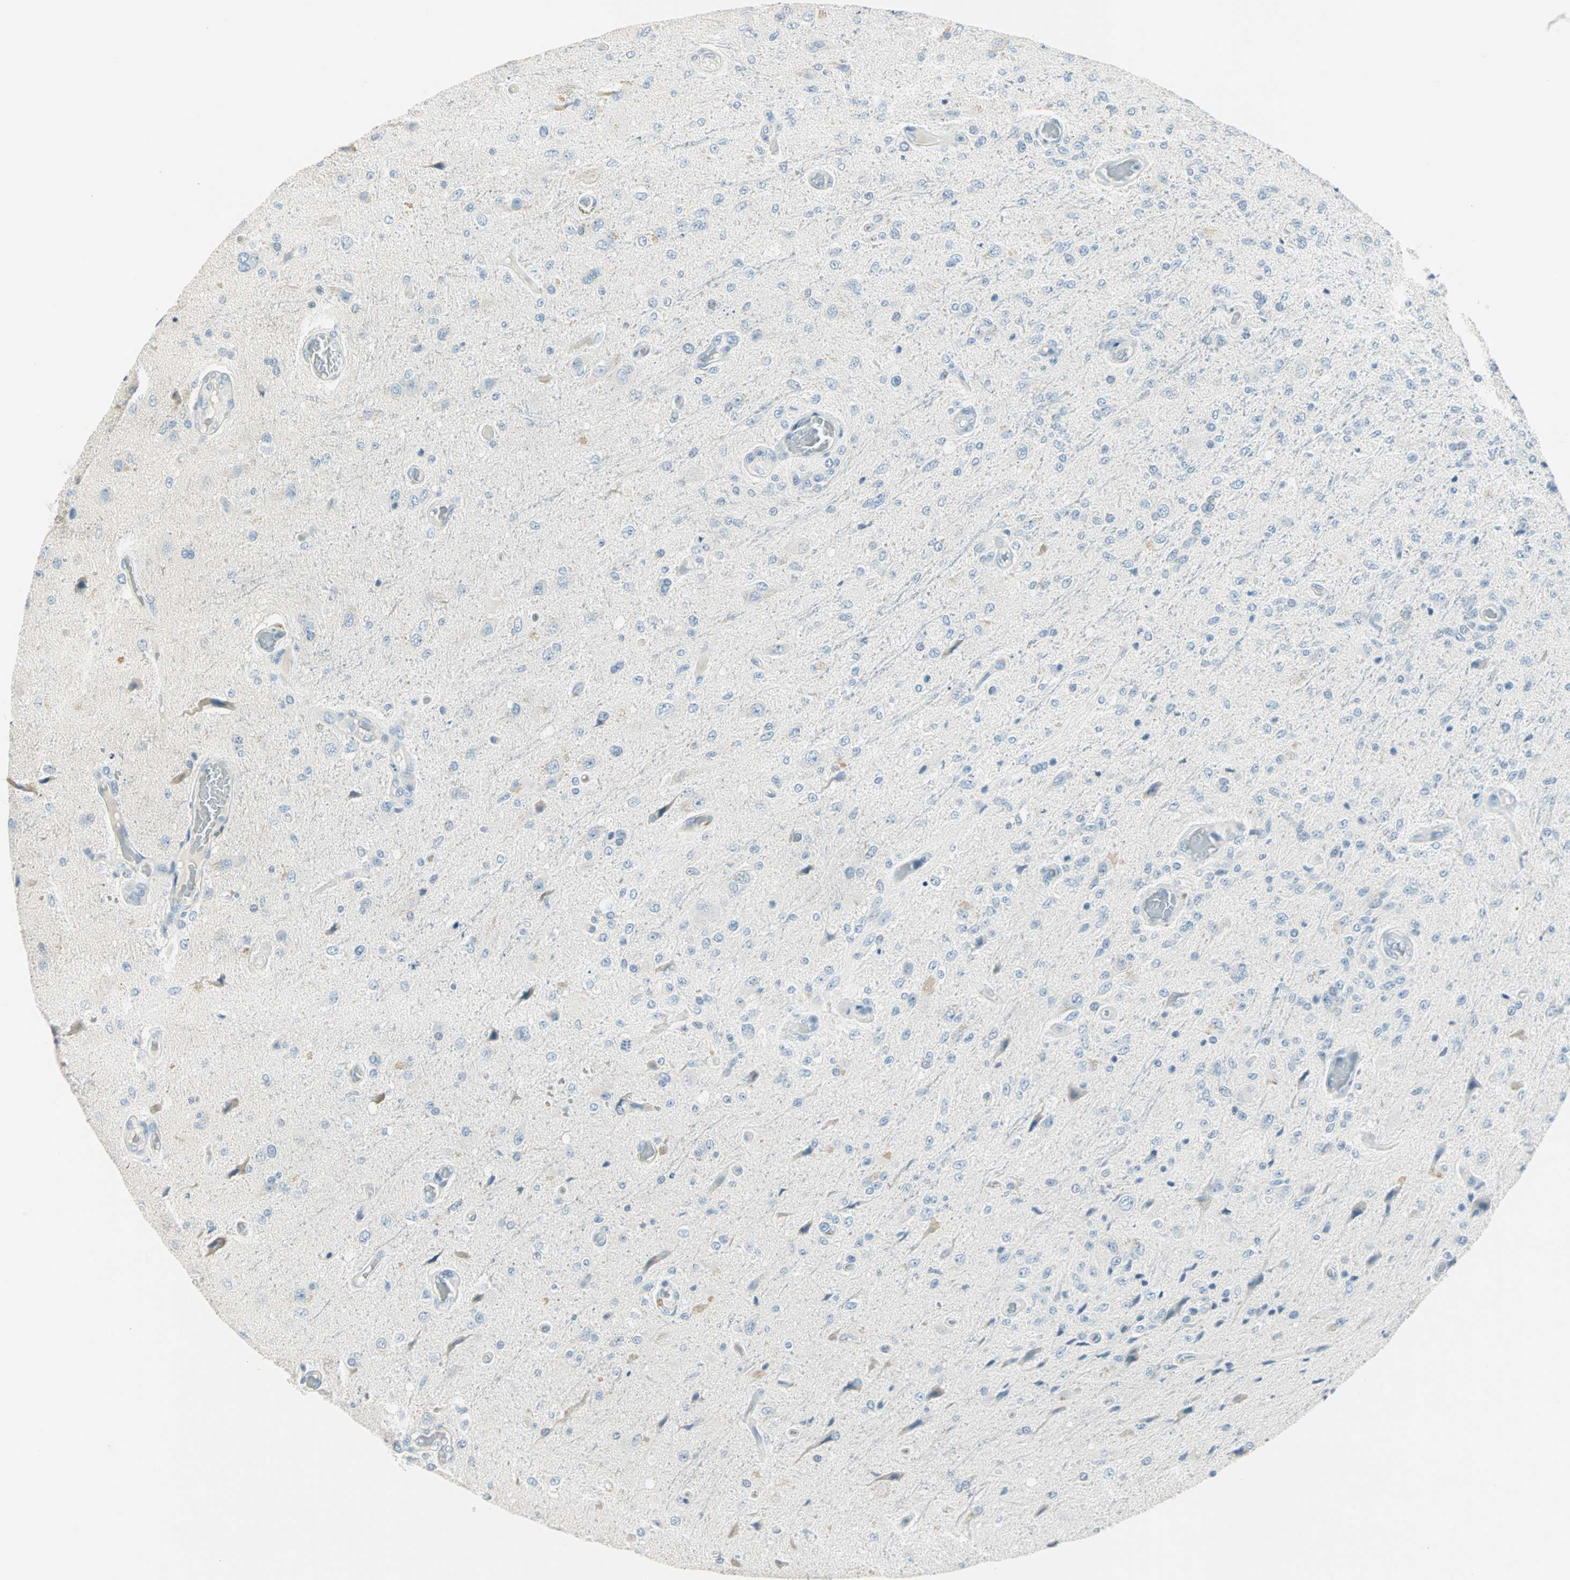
{"staining": {"intensity": "negative", "quantity": "none", "location": "none"}, "tissue": "glioma", "cell_type": "Tumor cells", "image_type": "cancer", "snomed": [{"axis": "morphology", "description": "Normal tissue, NOS"}, {"axis": "morphology", "description": "Glioma, malignant, High grade"}, {"axis": "topography", "description": "Cerebral cortex"}], "caption": "The photomicrograph demonstrates no significant staining in tumor cells of glioma. (Brightfield microscopy of DAB immunohistochemistry at high magnification).", "gene": "SULT1C2", "patient": {"sex": "male", "age": 77}}